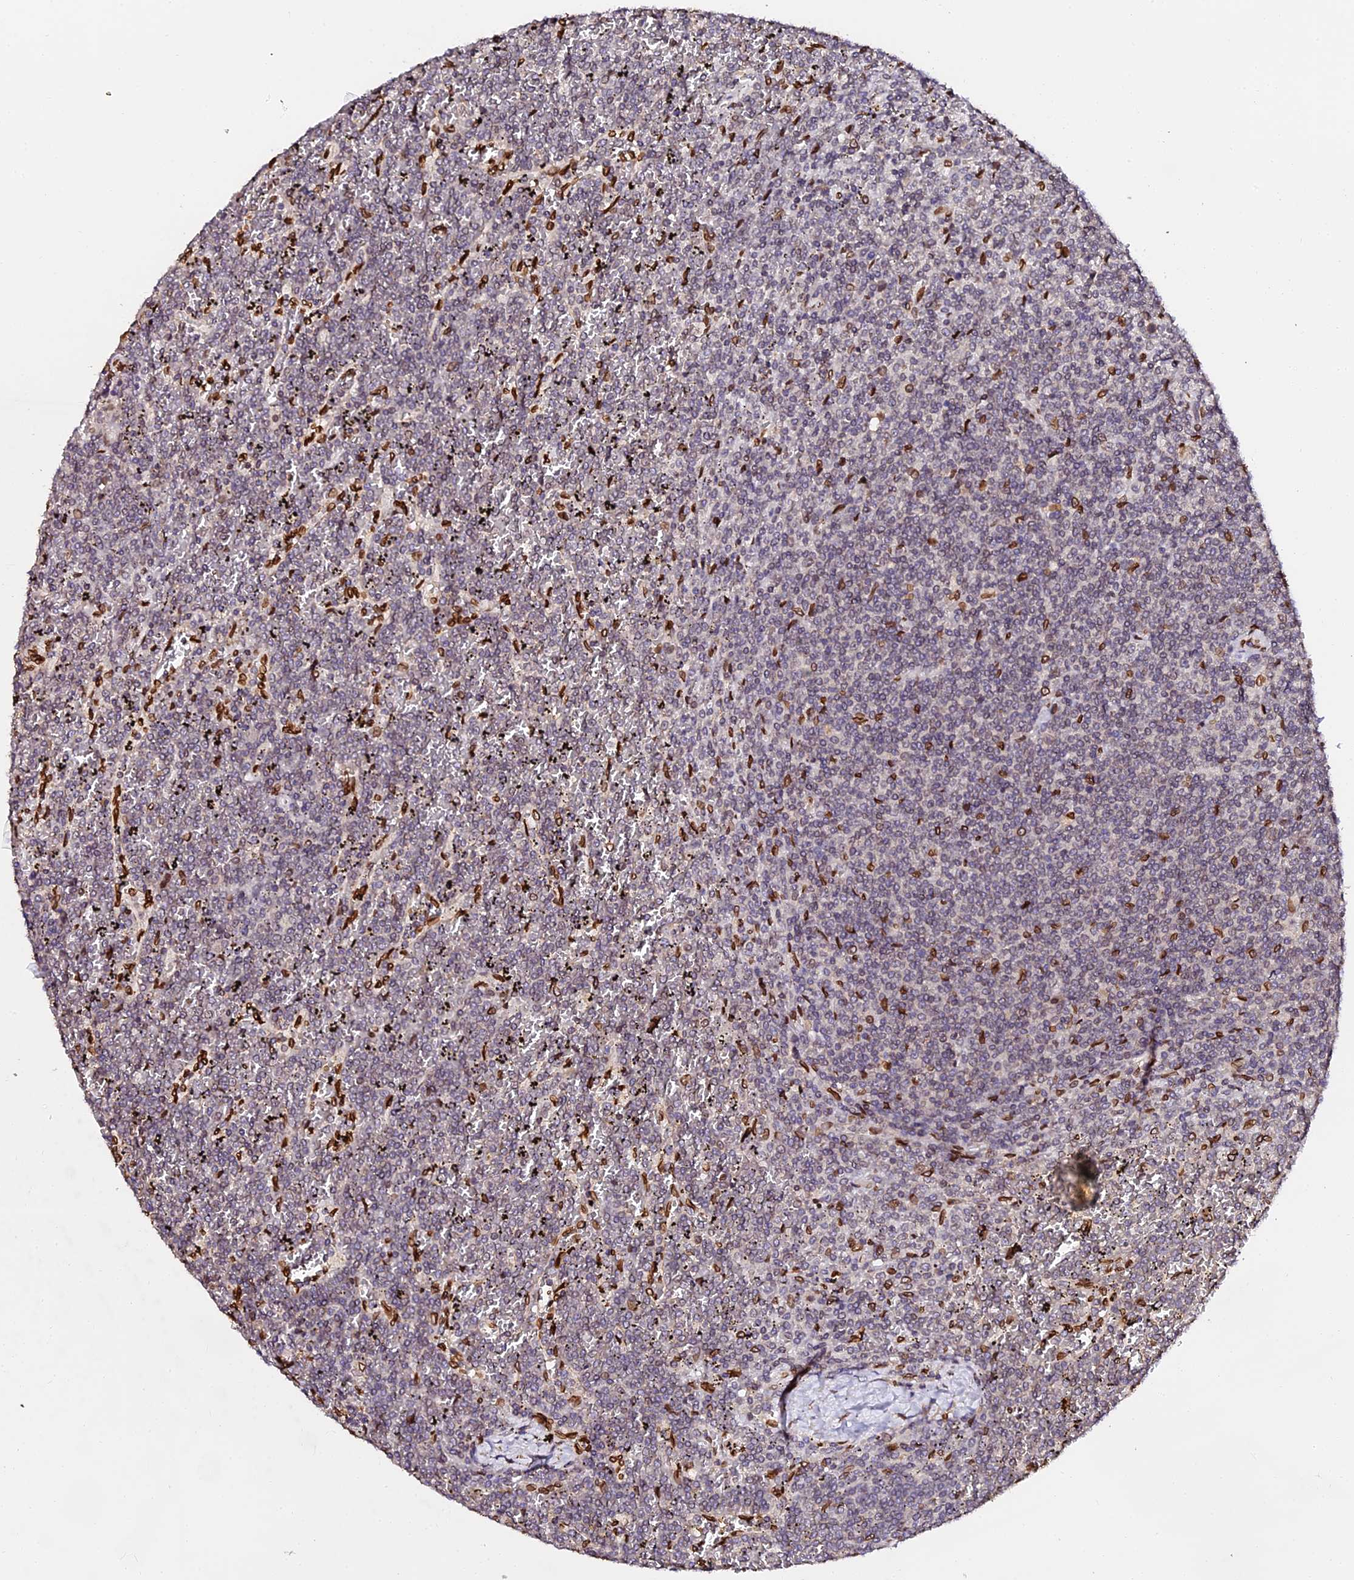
{"staining": {"intensity": "negative", "quantity": "none", "location": "none"}, "tissue": "lymphoma", "cell_type": "Tumor cells", "image_type": "cancer", "snomed": [{"axis": "morphology", "description": "Malignant lymphoma, non-Hodgkin's type, Low grade"}, {"axis": "topography", "description": "Spleen"}], "caption": "Lymphoma was stained to show a protein in brown. There is no significant positivity in tumor cells.", "gene": "ANAPC5", "patient": {"sex": "female", "age": 19}}